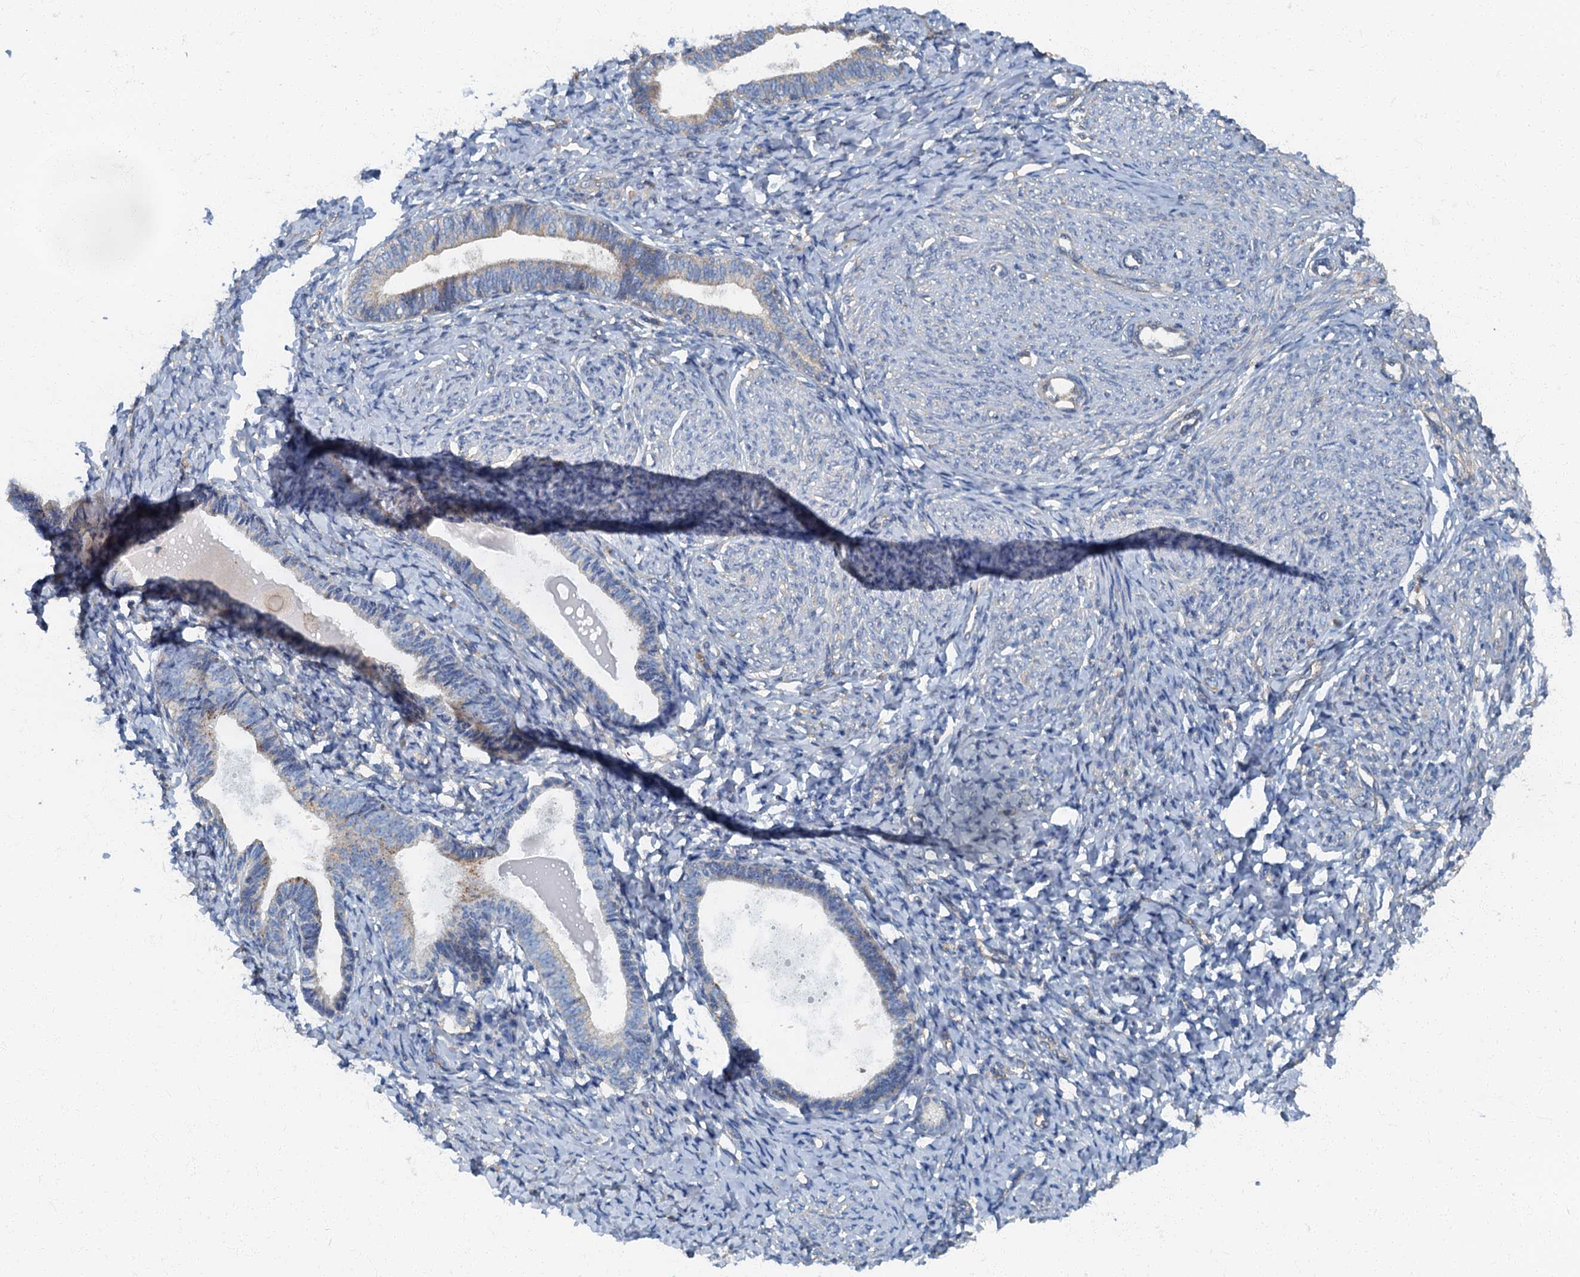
{"staining": {"intensity": "negative", "quantity": "none", "location": "none"}, "tissue": "endometrium", "cell_type": "Cells in endometrial stroma", "image_type": "normal", "snomed": [{"axis": "morphology", "description": "Normal tissue, NOS"}, {"axis": "topography", "description": "Endometrium"}], "caption": "Cells in endometrial stroma show no significant protein positivity in unremarkable endometrium. Nuclei are stained in blue.", "gene": "ARL11", "patient": {"sex": "female", "age": 72}}